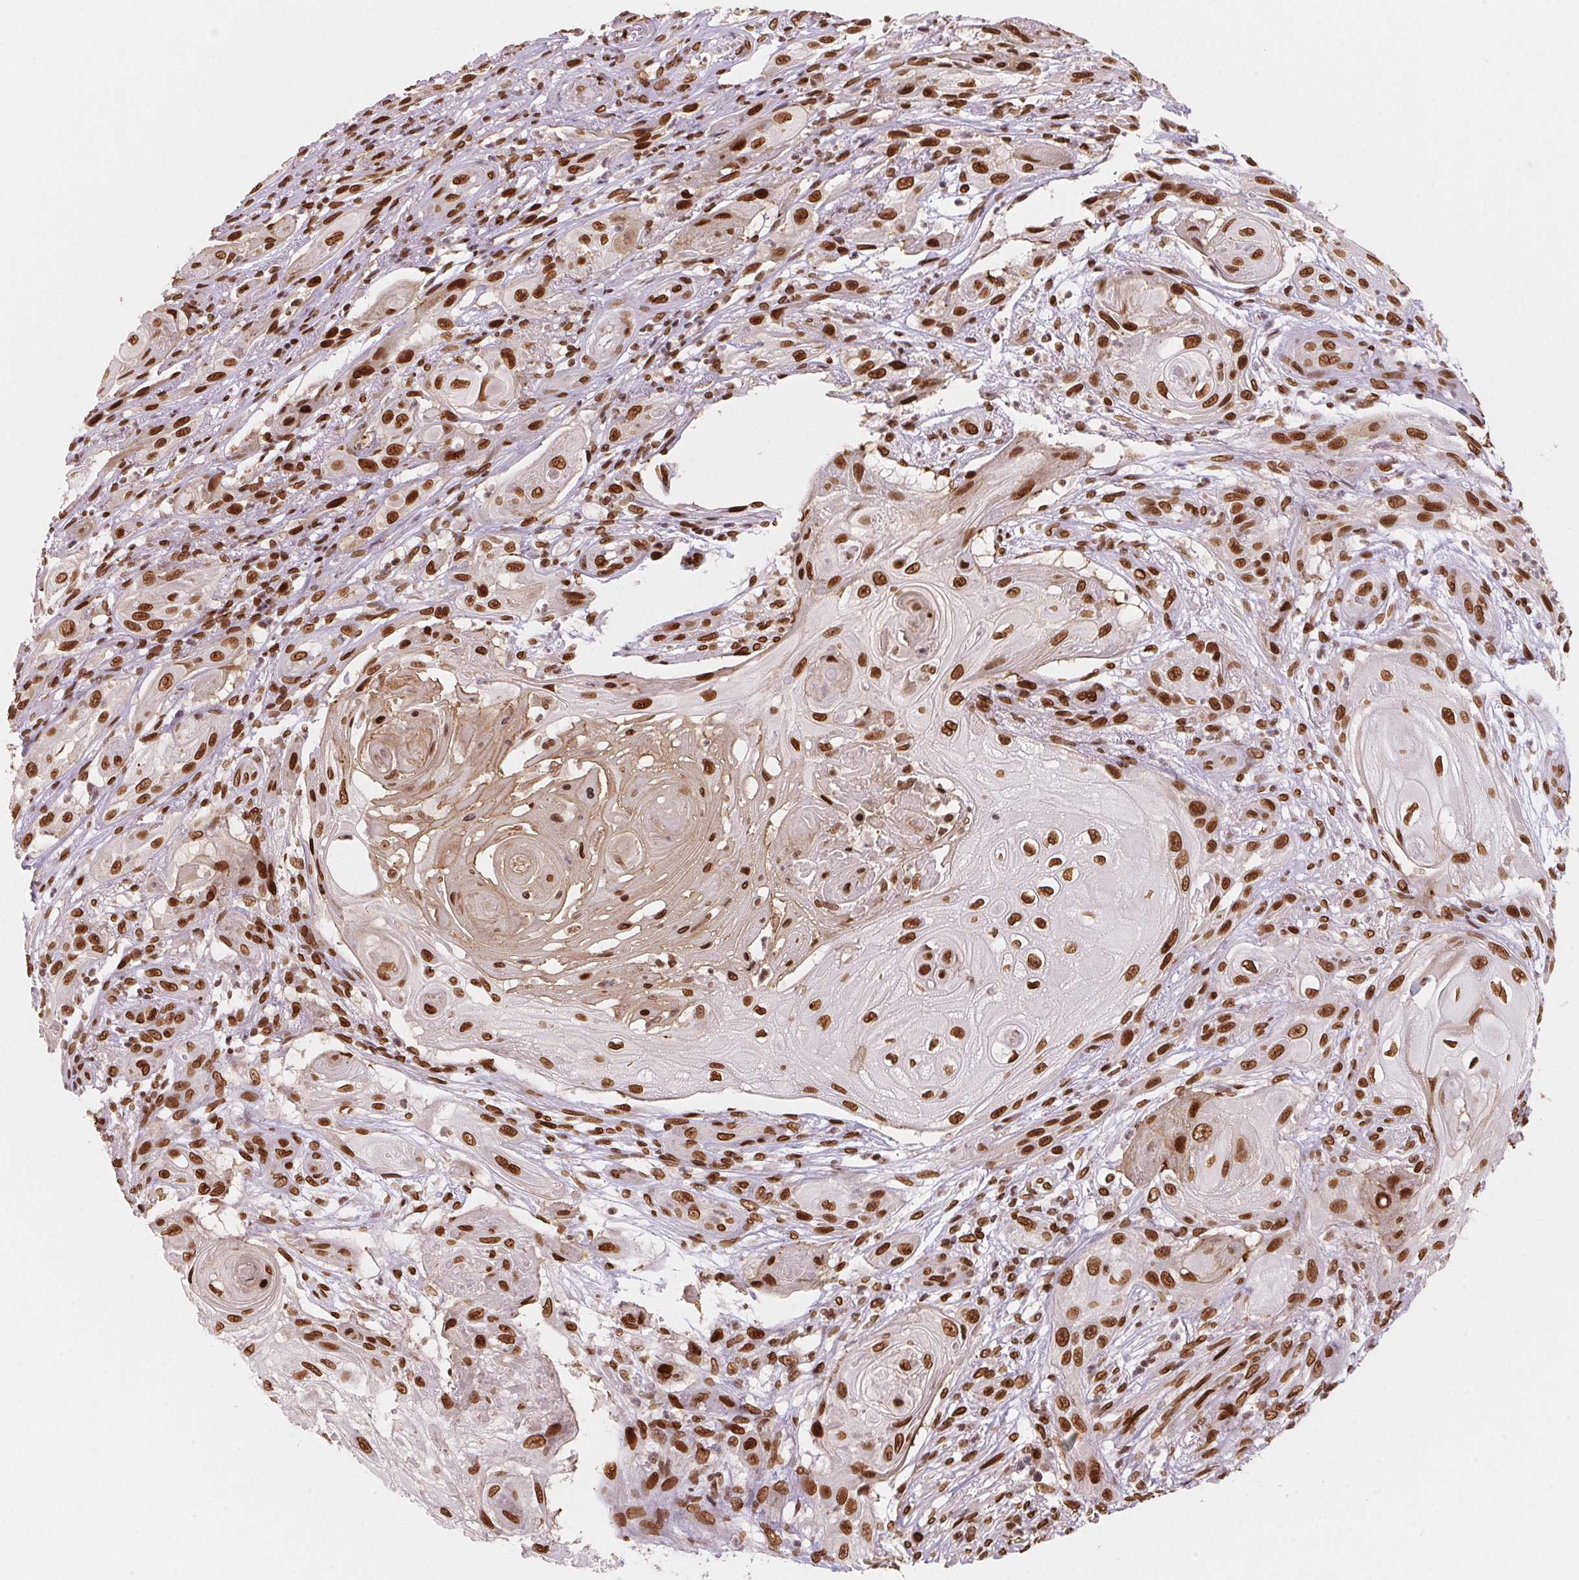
{"staining": {"intensity": "strong", "quantity": ">75%", "location": "cytoplasmic/membranous,nuclear"}, "tissue": "skin cancer", "cell_type": "Tumor cells", "image_type": "cancer", "snomed": [{"axis": "morphology", "description": "Squamous cell carcinoma, NOS"}, {"axis": "topography", "description": "Skin"}], "caption": "Immunohistochemistry (IHC) staining of squamous cell carcinoma (skin), which demonstrates high levels of strong cytoplasmic/membranous and nuclear expression in approximately >75% of tumor cells indicating strong cytoplasmic/membranous and nuclear protein positivity. The staining was performed using DAB (3,3'-diaminobenzidine) (brown) for protein detection and nuclei were counterstained in hematoxylin (blue).", "gene": "SAP30BP", "patient": {"sex": "male", "age": 62}}